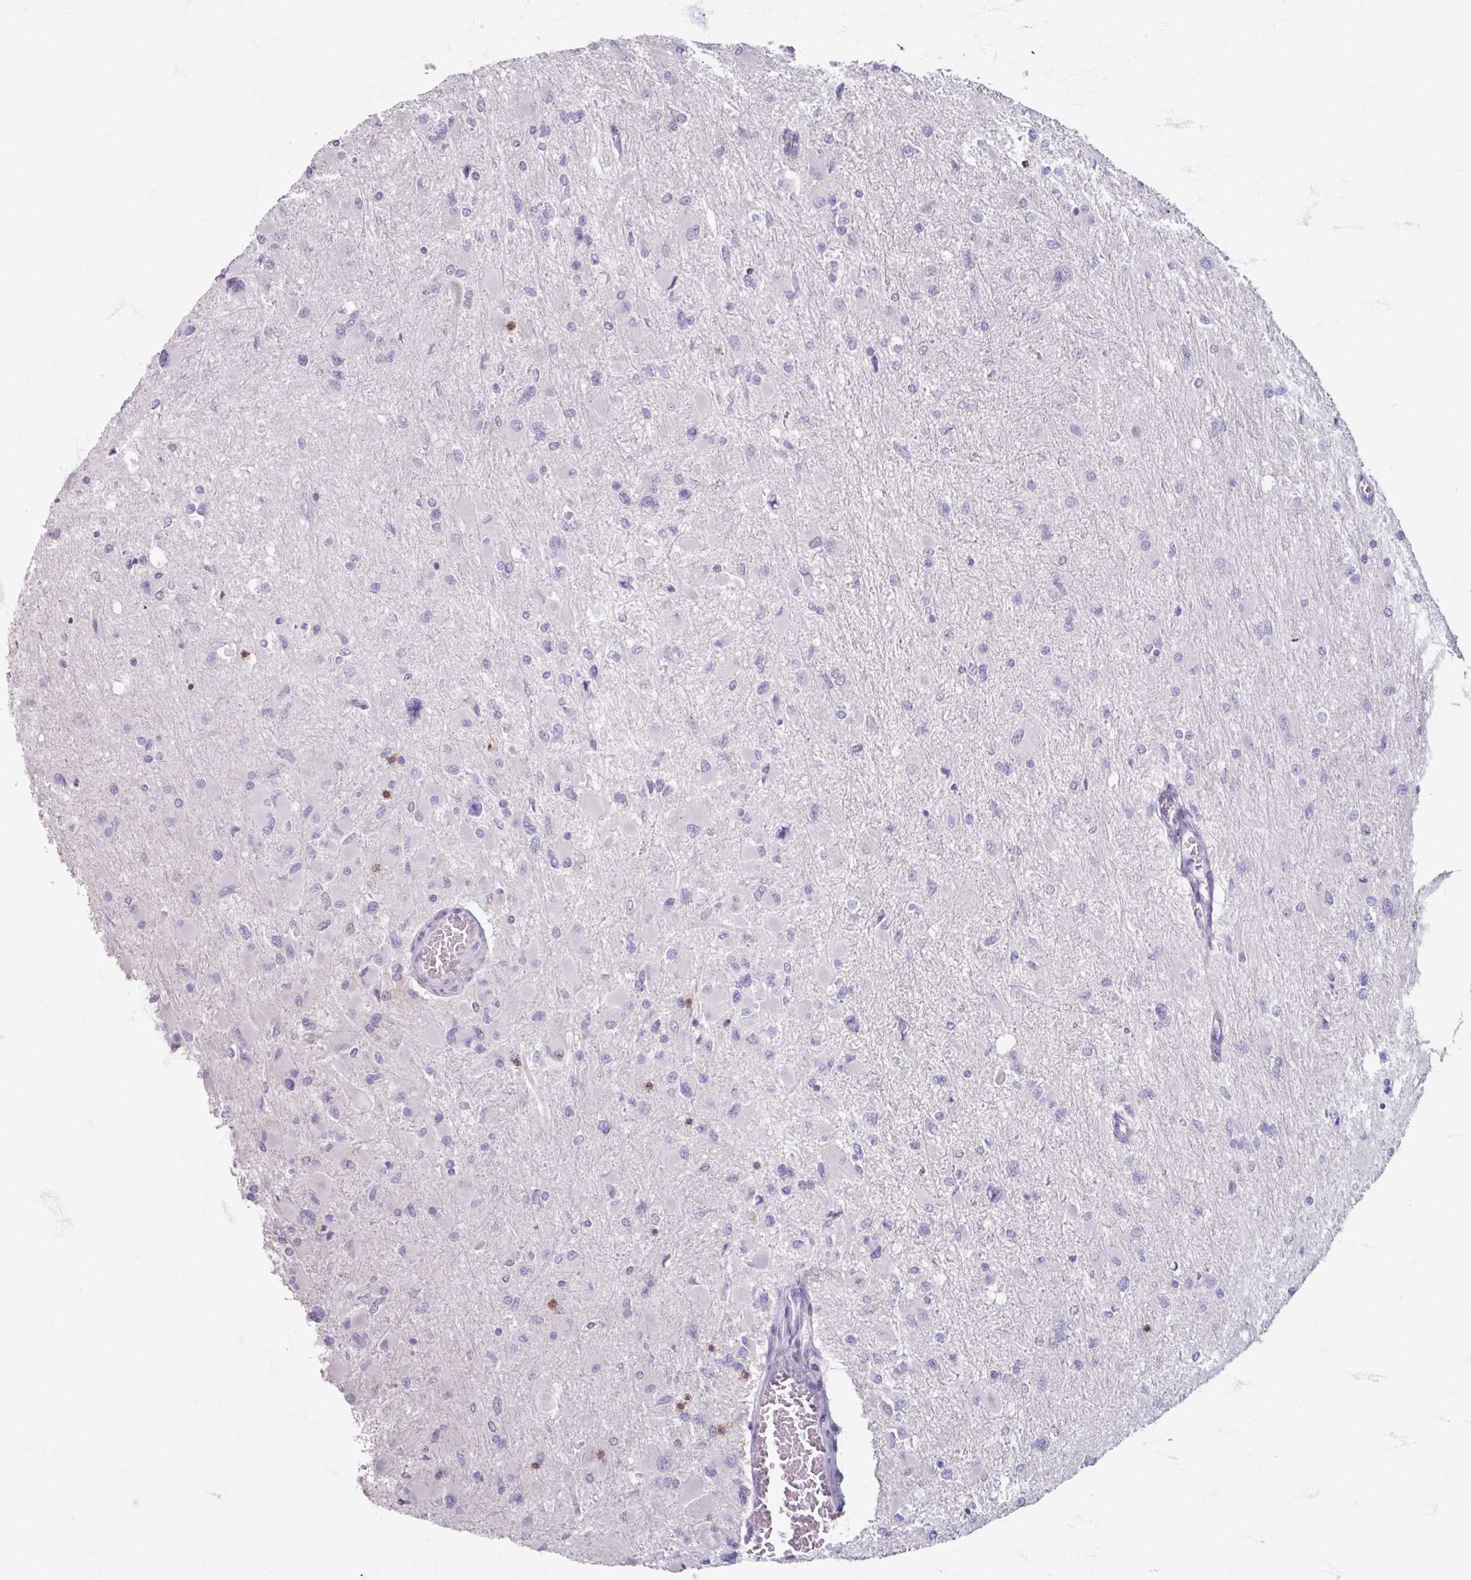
{"staining": {"intensity": "negative", "quantity": "none", "location": "none"}, "tissue": "glioma", "cell_type": "Tumor cells", "image_type": "cancer", "snomed": [{"axis": "morphology", "description": "Glioma, malignant, High grade"}, {"axis": "topography", "description": "Cerebral cortex"}], "caption": "Tumor cells show no significant positivity in glioma.", "gene": "PTPRC", "patient": {"sex": "female", "age": 36}}